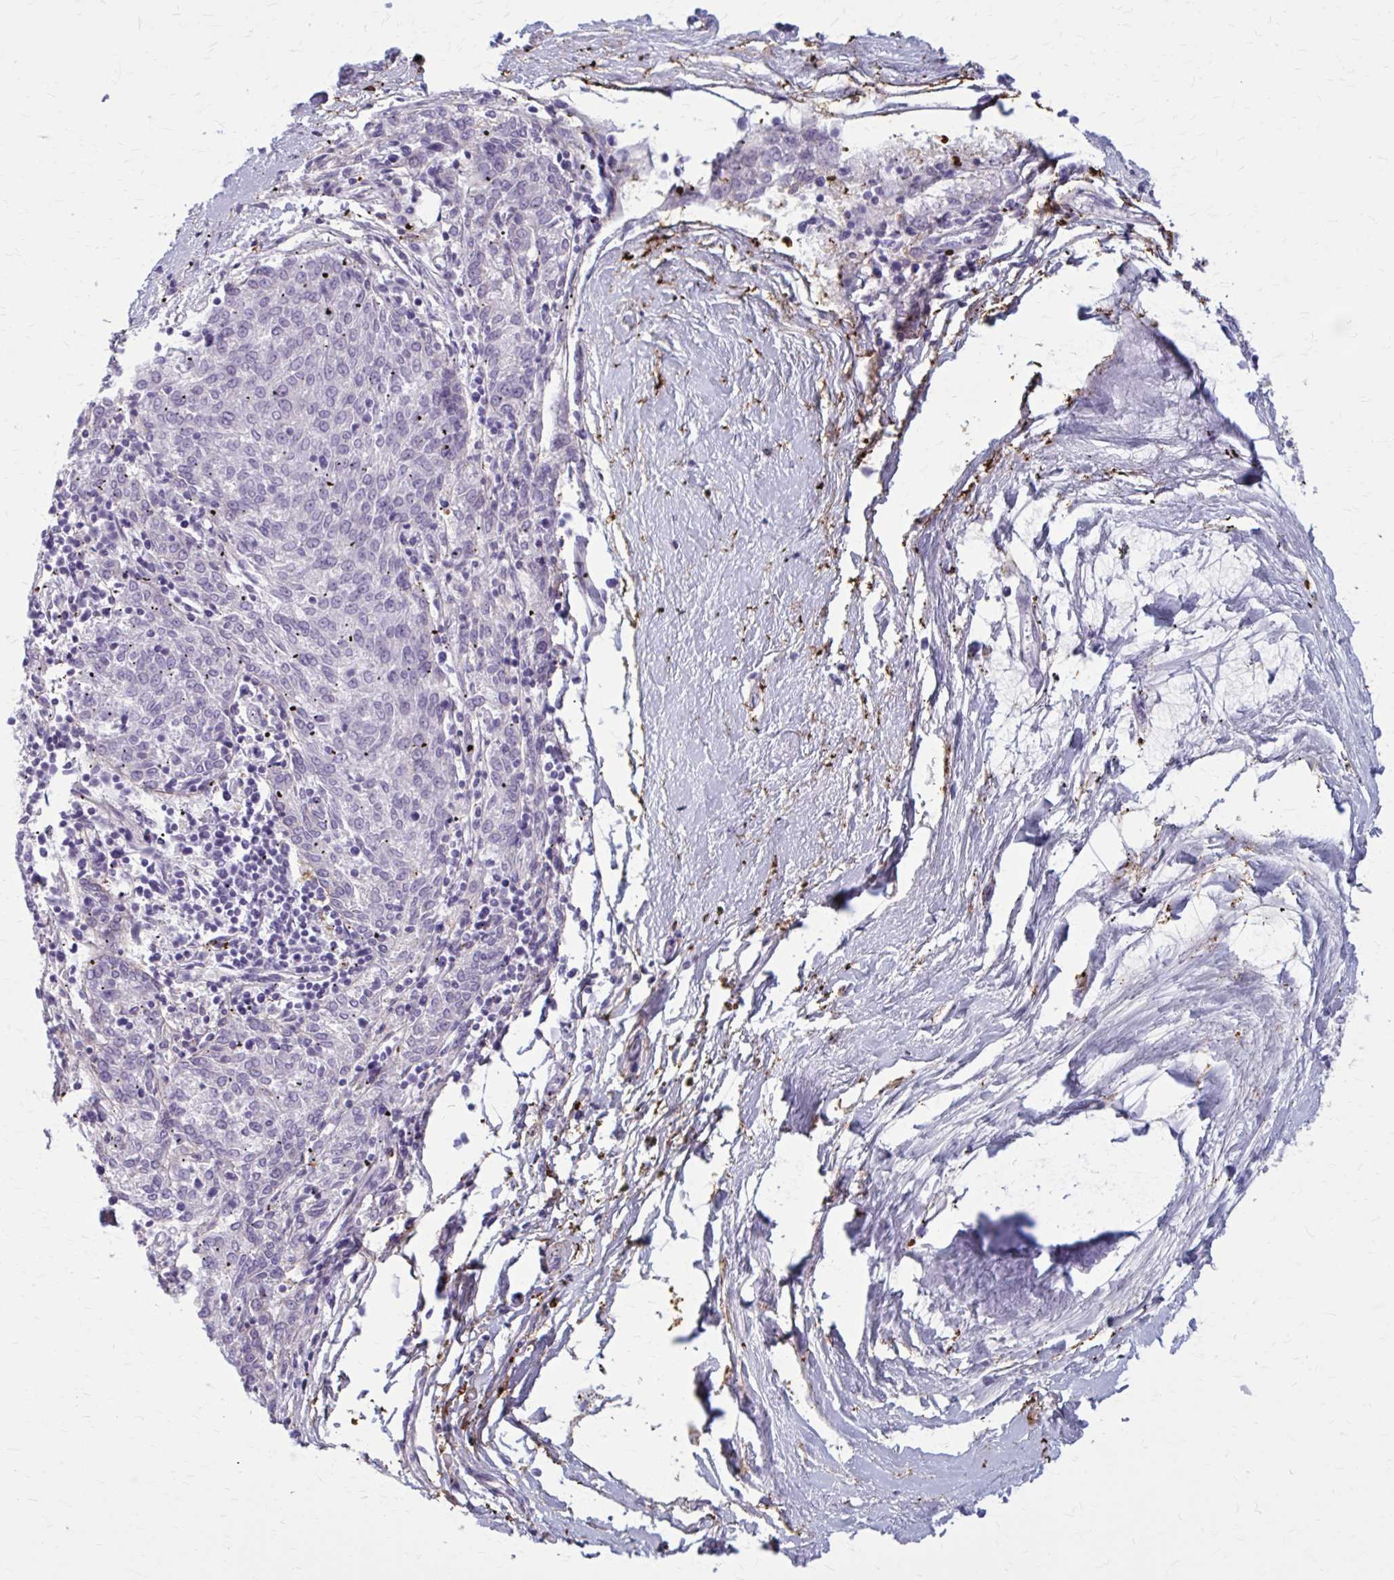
{"staining": {"intensity": "negative", "quantity": "none", "location": "none"}, "tissue": "melanoma", "cell_type": "Tumor cells", "image_type": "cancer", "snomed": [{"axis": "morphology", "description": "Malignant melanoma, NOS"}, {"axis": "topography", "description": "Skin"}], "caption": "An immunohistochemistry (IHC) histopathology image of melanoma is shown. There is no staining in tumor cells of melanoma.", "gene": "AKAP12", "patient": {"sex": "female", "age": 72}}